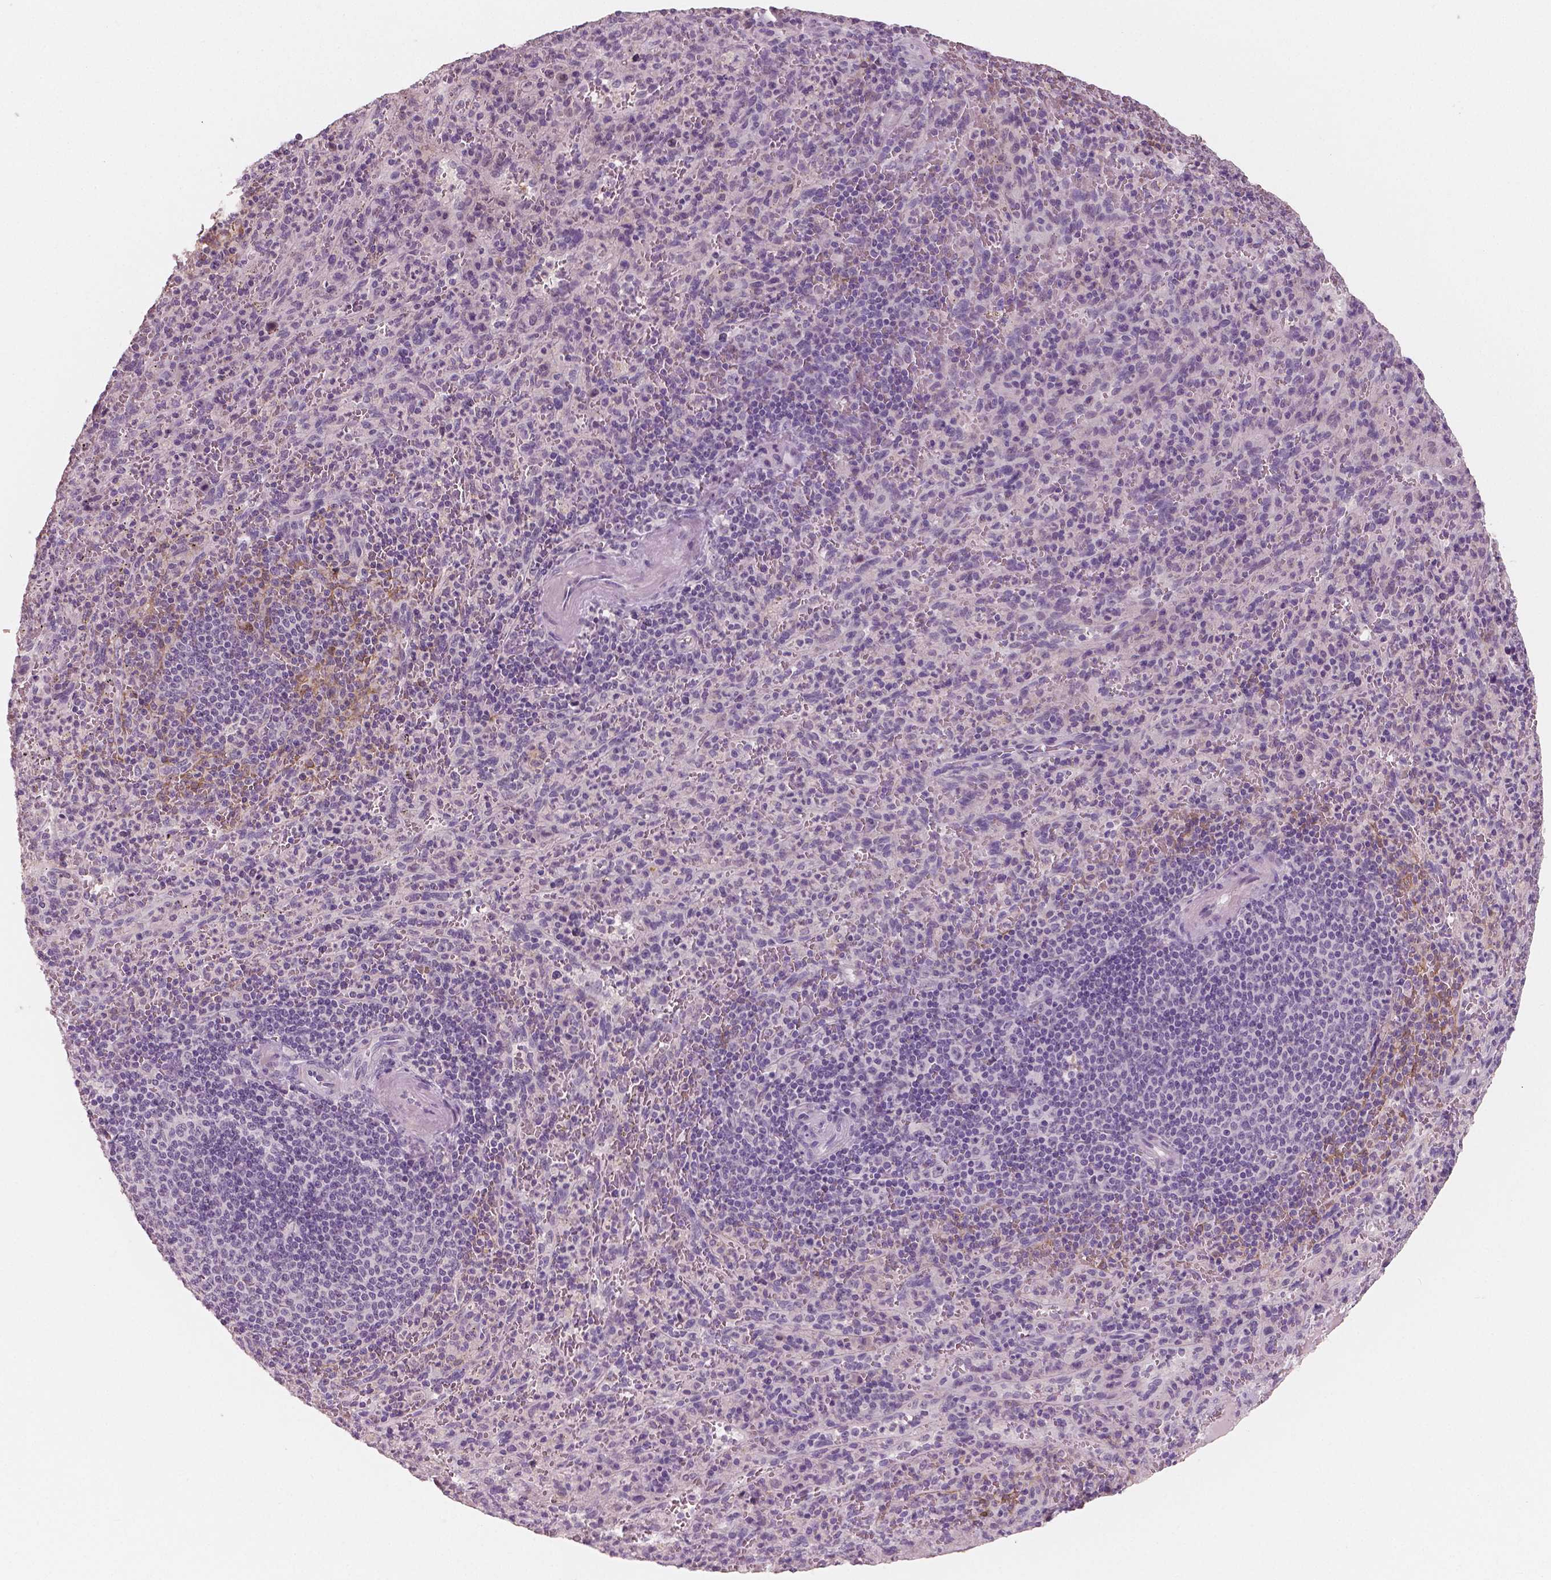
{"staining": {"intensity": "negative", "quantity": "none", "location": "none"}, "tissue": "spleen", "cell_type": "Cells in red pulp", "image_type": "normal", "snomed": [{"axis": "morphology", "description": "Normal tissue, NOS"}, {"axis": "topography", "description": "Spleen"}], "caption": "Immunohistochemistry (IHC) of benign human spleen shows no expression in cells in red pulp. (Brightfield microscopy of DAB (3,3'-diaminobenzidine) IHC at high magnification).", "gene": "NECAB1", "patient": {"sex": "male", "age": 57}}